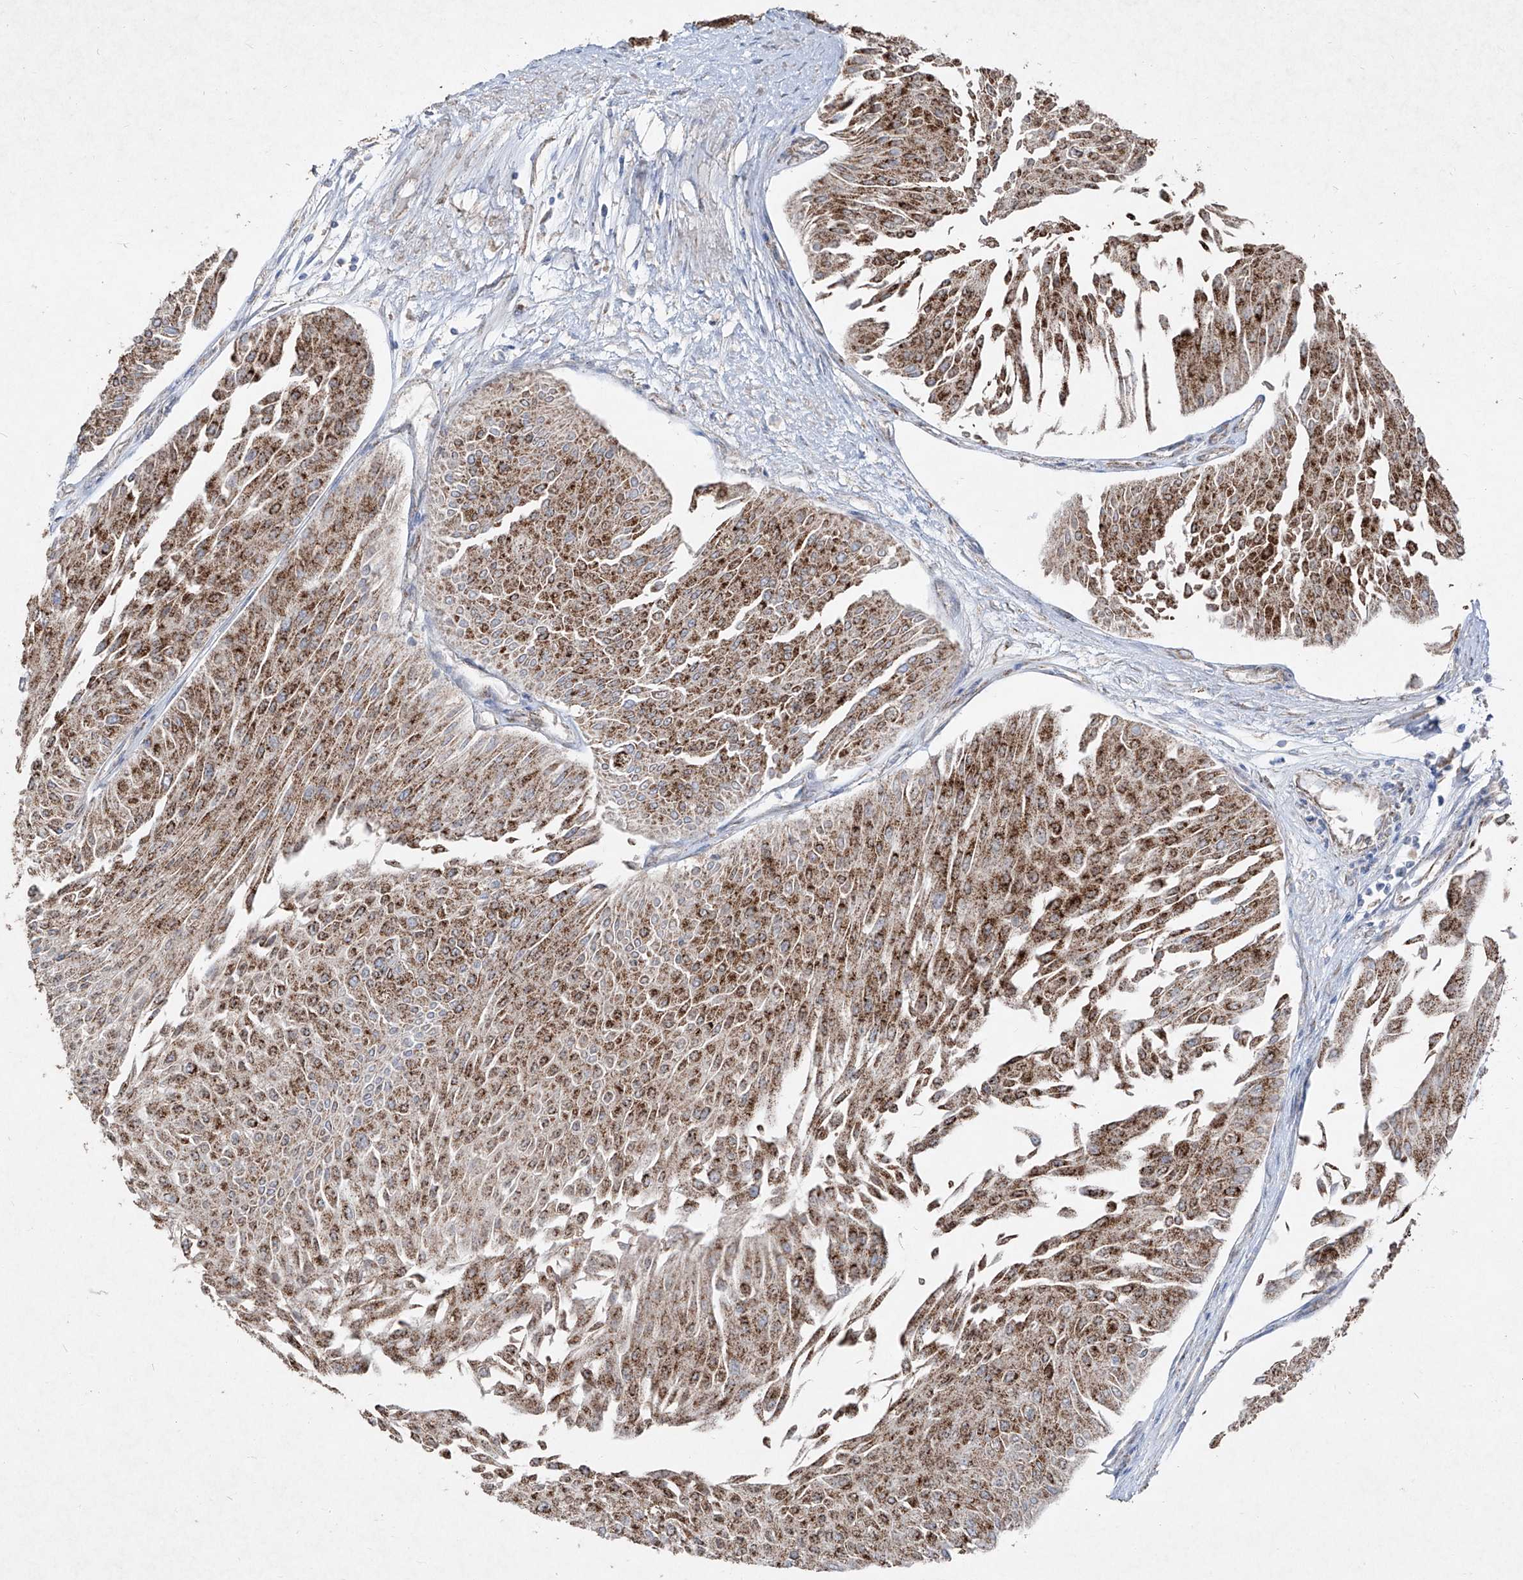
{"staining": {"intensity": "moderate", "quantity": ">75%", "location": "cytoplasmic/membranous"}, "tissue": "urothelial cancer", "cell_type": "Tumor cells", "image_type": "cancer", "snomed": [{"axis": "morphology", "description": "Urothelial carcinoma, Low grade"}, {"axis": "topography", "description": "Urinary bladder"}], "caption": "Tumor cells demonstrate moderate cytoplasmic/membranous staining in about >75% of cells in low-grade urothelial carcinoma.", "gene": "ABCD3", "patient": {"sex": "male", "age": 67}}